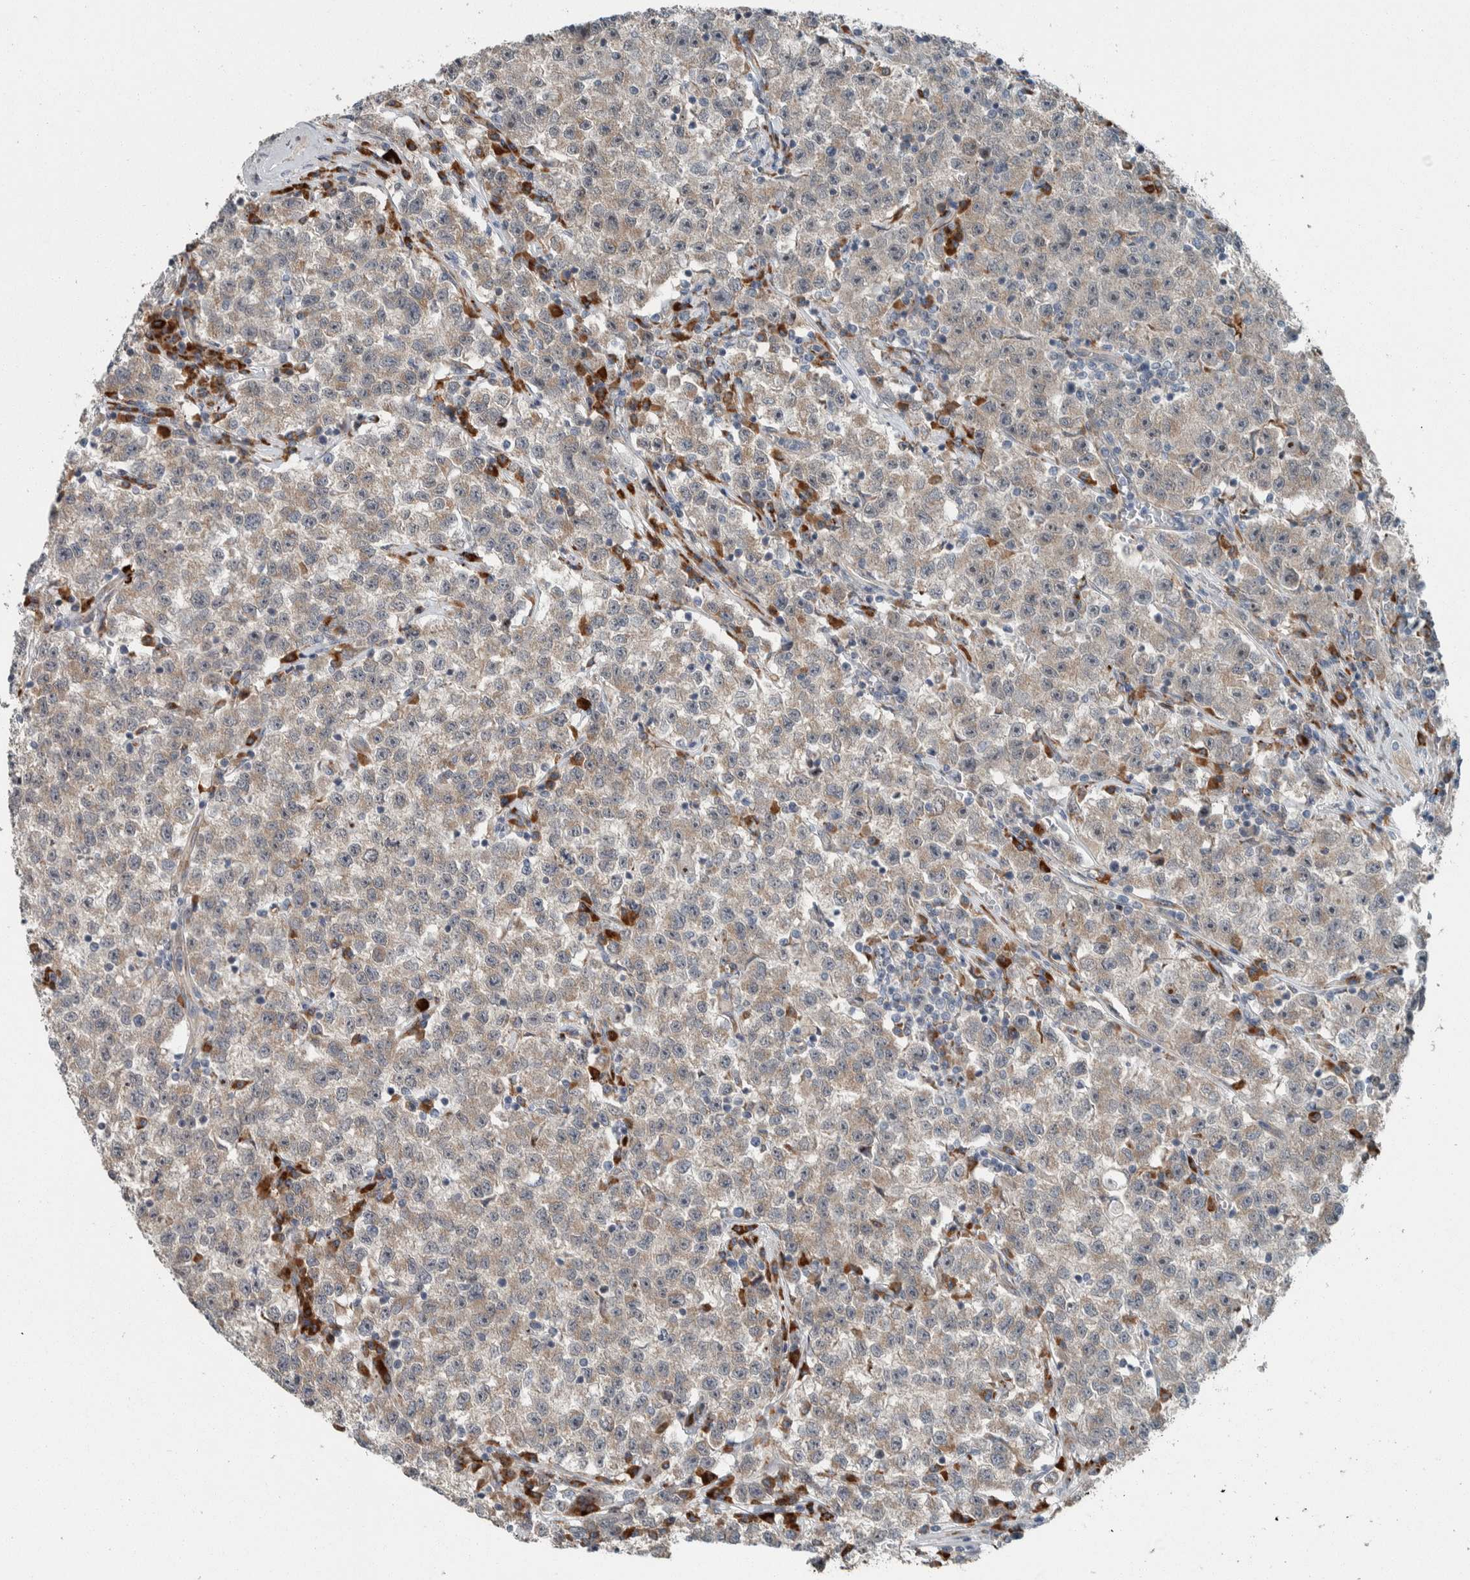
{"staining": {"intensity": "negative", "quantity": "none", "location": "none"}, "tissue": "testis cancer", "cell_type": "Tumor cells", "image_type": "cancer", "snomed": [{"axis": "morphology", "description": "Seminoma, NOS"}, {"axis": "topography", "description": "Testis"}], "caption": "Immunohistochemistry image of neoplastic tissue: testis cancer stained with DAB (3,3'-diaminobenzidine) shows no significant protein staining in tumor cells. (Immunohistochemistry (ihc), brightfield microscopy, high magnification).", "gene": "USP25", "patient": {"sex": "male", "age": 22}}